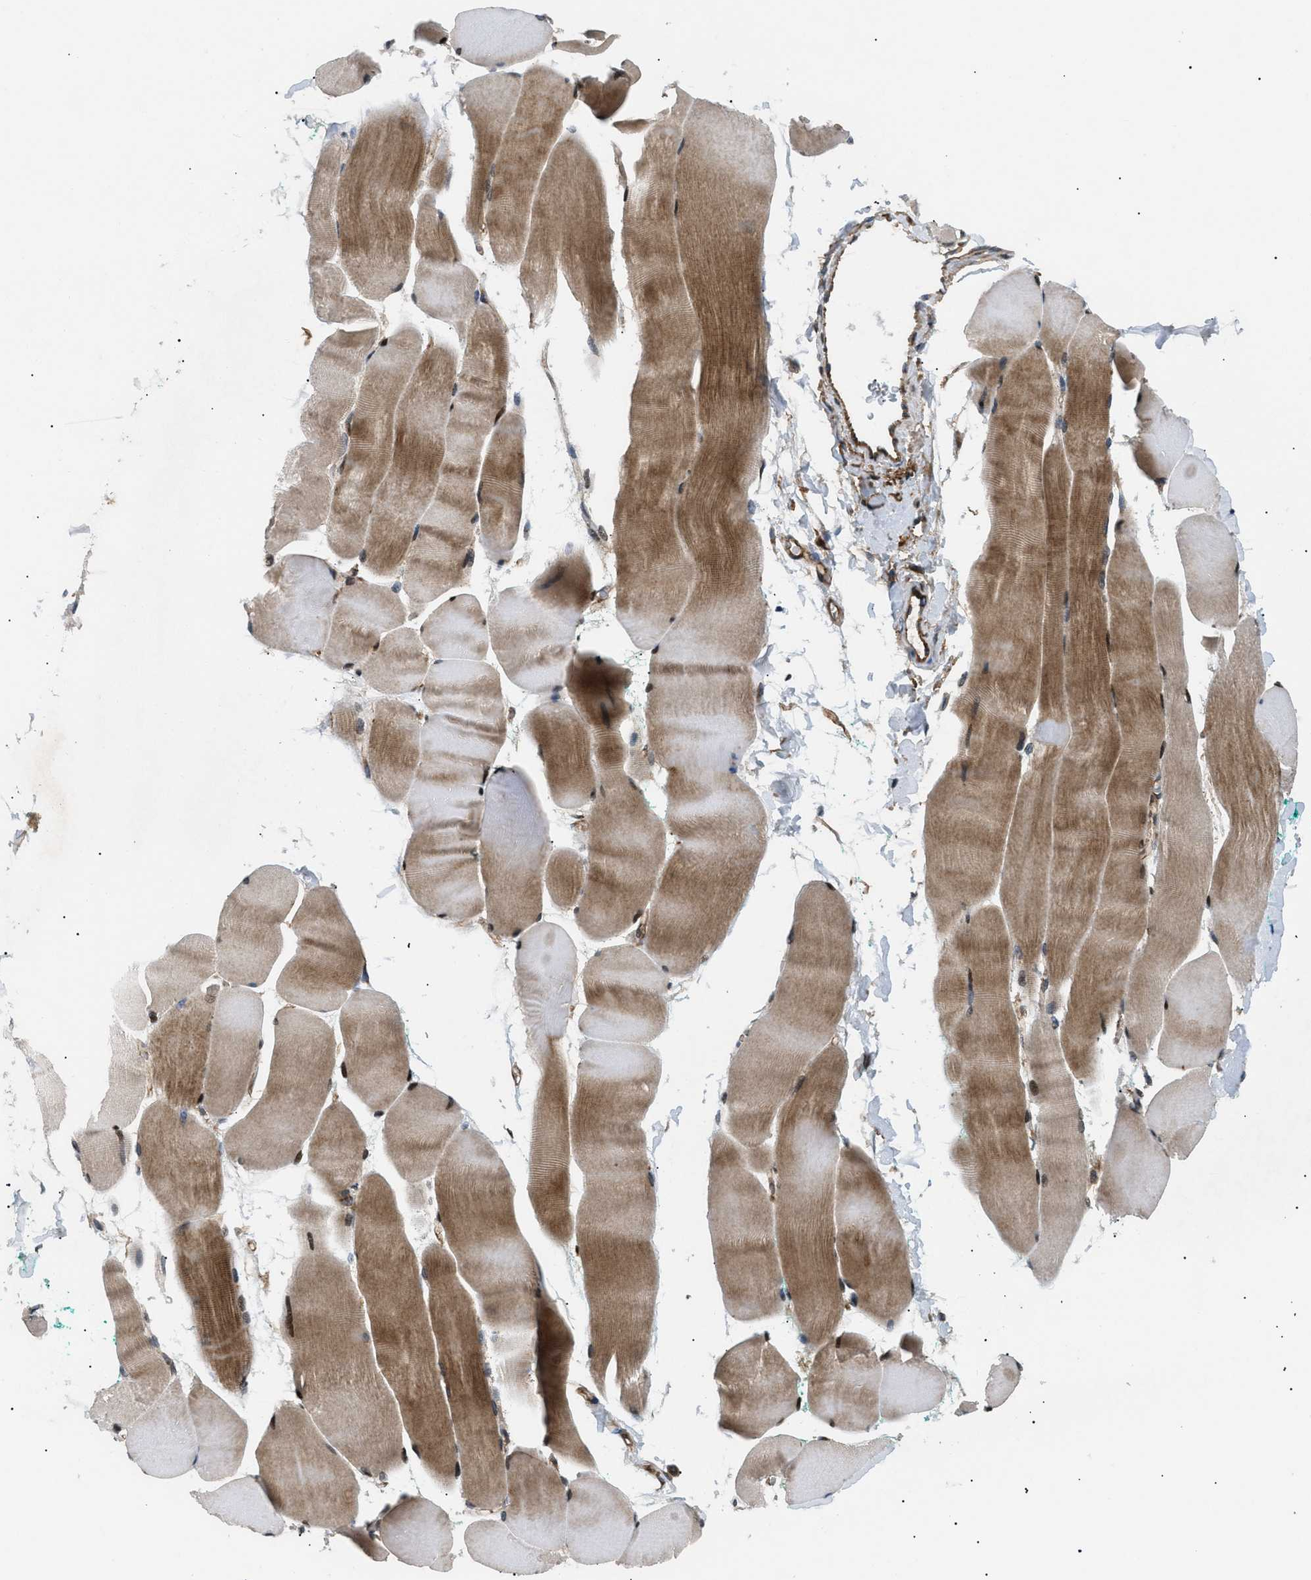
{"staining": {"intensity": "moderate", "quantity": ">75%", "location": "cytoplasmic/membranous,nuclear"}, "tissue": "skeletal muscle", "cell_type": "Myocytes", "image_type": "normal", "snomed": [{"axis": "morphology", "description": "Normal tissue, NOS"}, {"axis": "morphology", "description": "Squamous cell carcinoma, NOS"}, {"axis": "topography", "description": "Skeletal muscle"}], "caption": "Immunohistochemical staining of normal skeletal muscle reveals medium levels of moderate cytoplasmic/membranous,nuclear positivity in approximately >75% of myocytes.", "gene": "LYSMD3", "patient": {"sex": "male", "age": 51}}